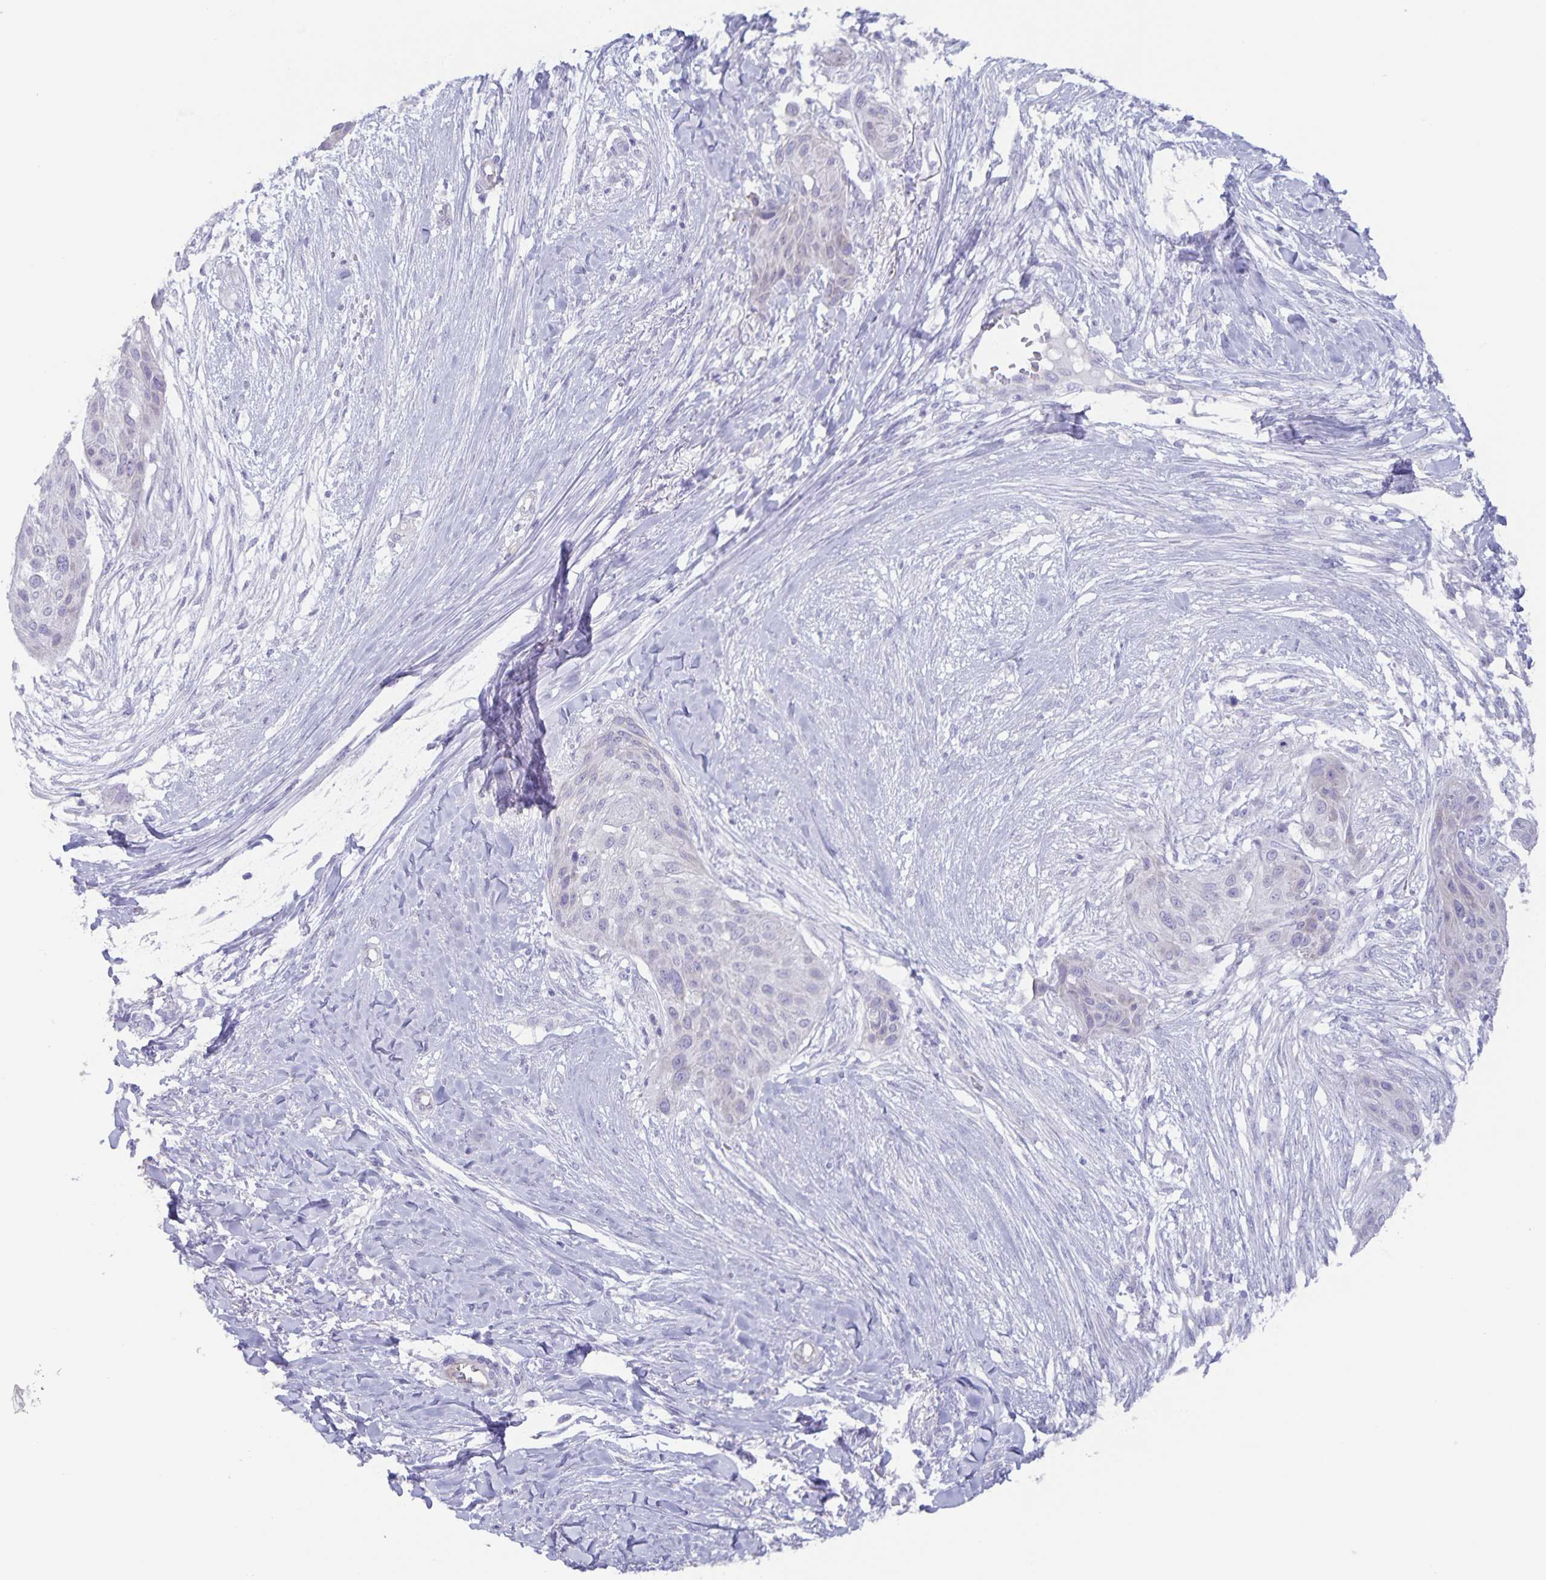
{"staining": {"intensity": "negative", "quantity": "none", "location": "none"}, "tissue": "skin cancer", "cell_type": "Tumor cells", "image_type": "cancer", "snomed": [{"axis": "morphology", "description": "Squamous cell carcinoma, NOS"}, {"axis": "topography", "description": "Skin"}], "caption": "Immunohistochemical staining of human skin squamous cell carcinoma exhibits no significant staining in tumor cells. (DAB (3,3'-diaminobenzidine) immunohistochemistry with hematoxylin counter stain).", "gene": "AQP4", "patient": {"sex": "female", "age": 87}}